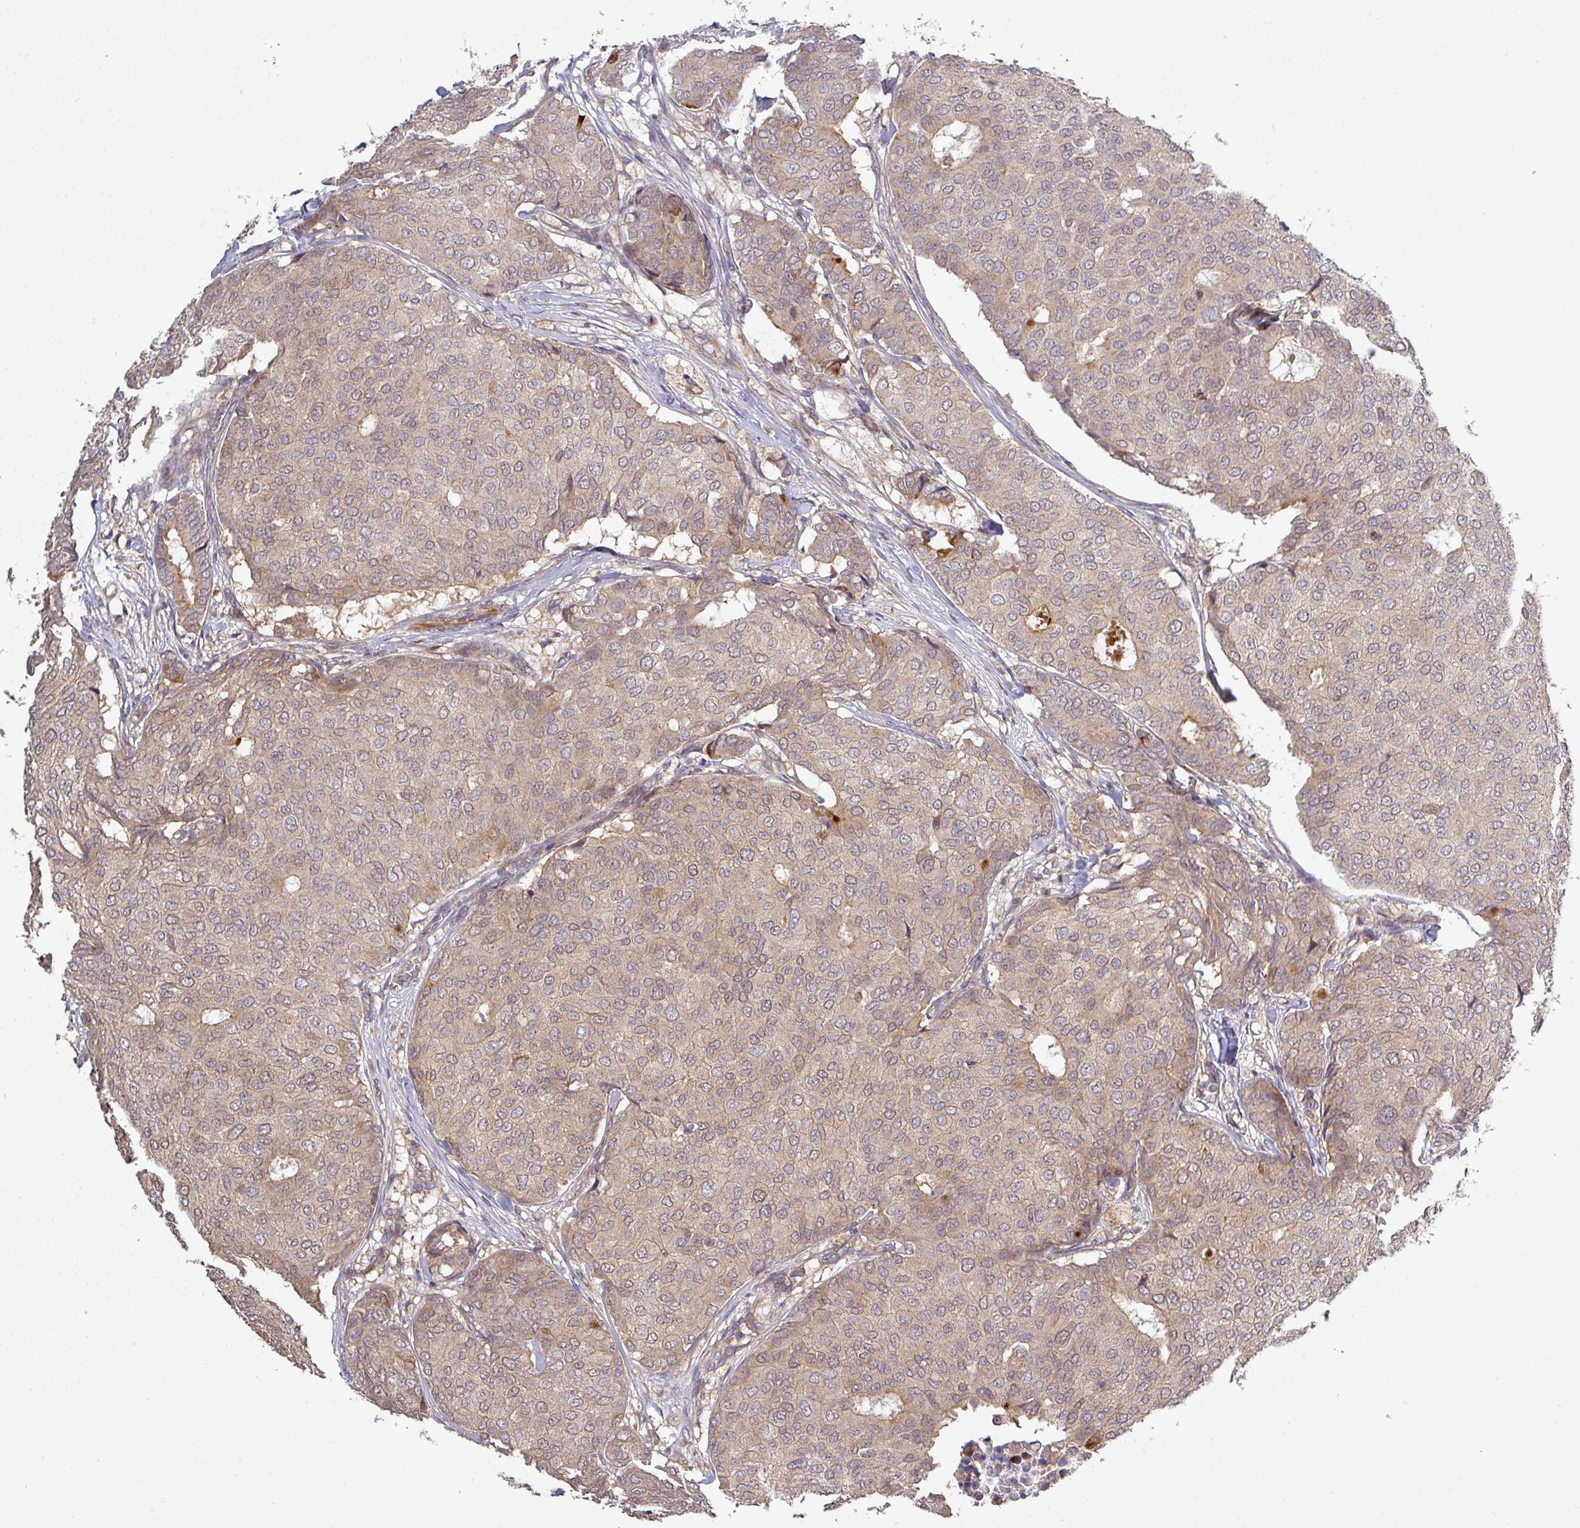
{"staining": {"intensity": "weak", "quantity": ">75%", "location": "cytoplasmic/membranous"}, "tissue": "breast cancer", "cell_type": "Tumor cells", "image_type": "cancer", "snomed": [{"axis": "morphology", "description": "Duct carcinoma"}, {"axis": "topography", "description": "Breast"}], "caption": "Weak cytoplasmic/membranous positivity is present in about >75% of tumor cells in invasive ductal carcinoma (breast).", "gene": "CCDC121", "patient": {"sex": "female", "age": 75}}